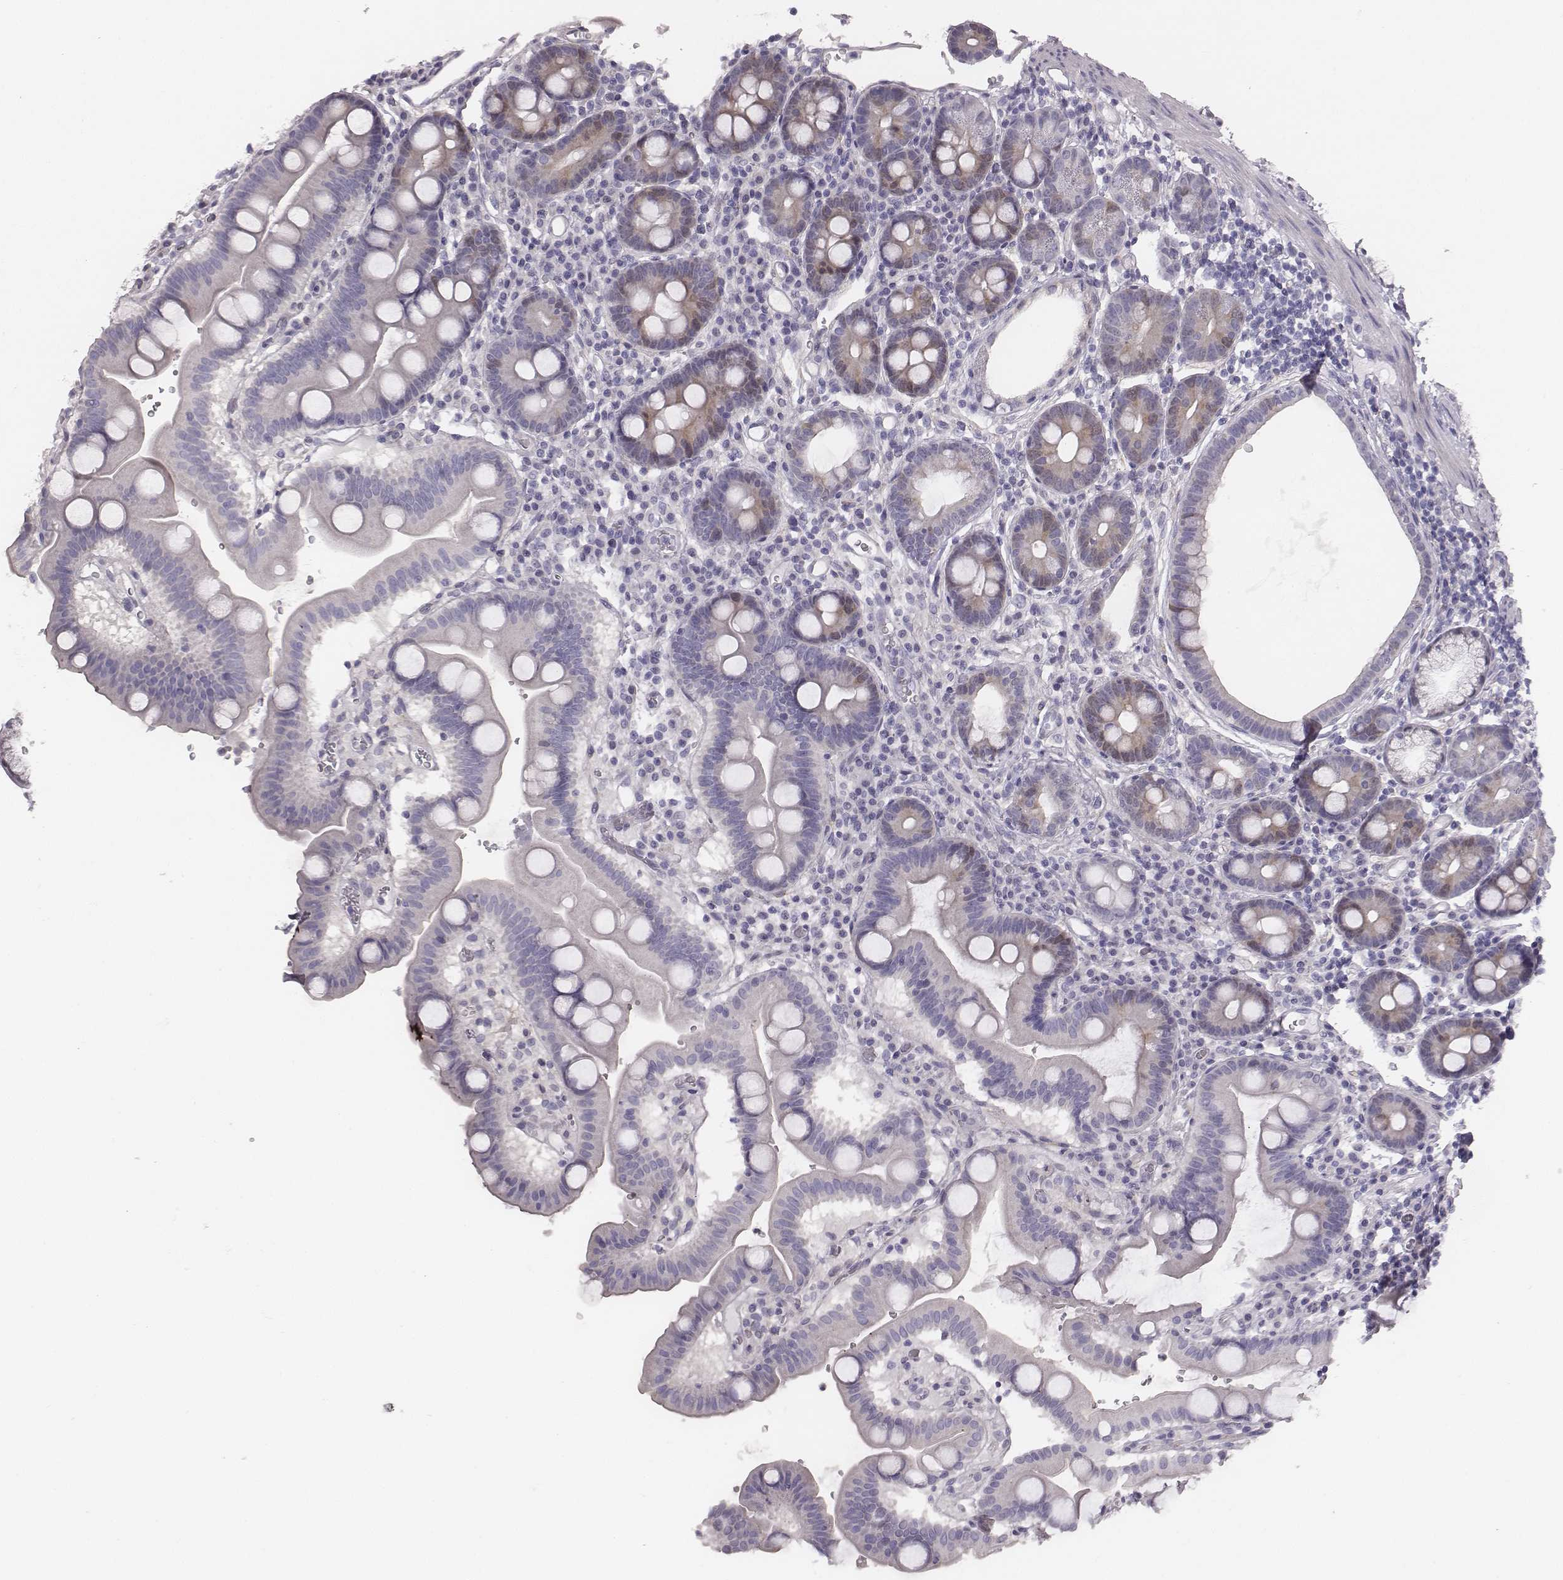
{"staining": {"intensity": "negative", "quantity": "none", "location": "none"}, "tissue": "duodenum", "cell_type": "Glandular cells", "image_type": "normal", "snomed": [{"axis": "morphology", "description": "Normal tissue, NOS"}, {"axis": "topography", "description": "Duodenum"}], "caption": "Image shows no protein staining in glandular cells of benign duodenum.", "gene": "PBK", "patient": {"sex": "male", "age": 59}}